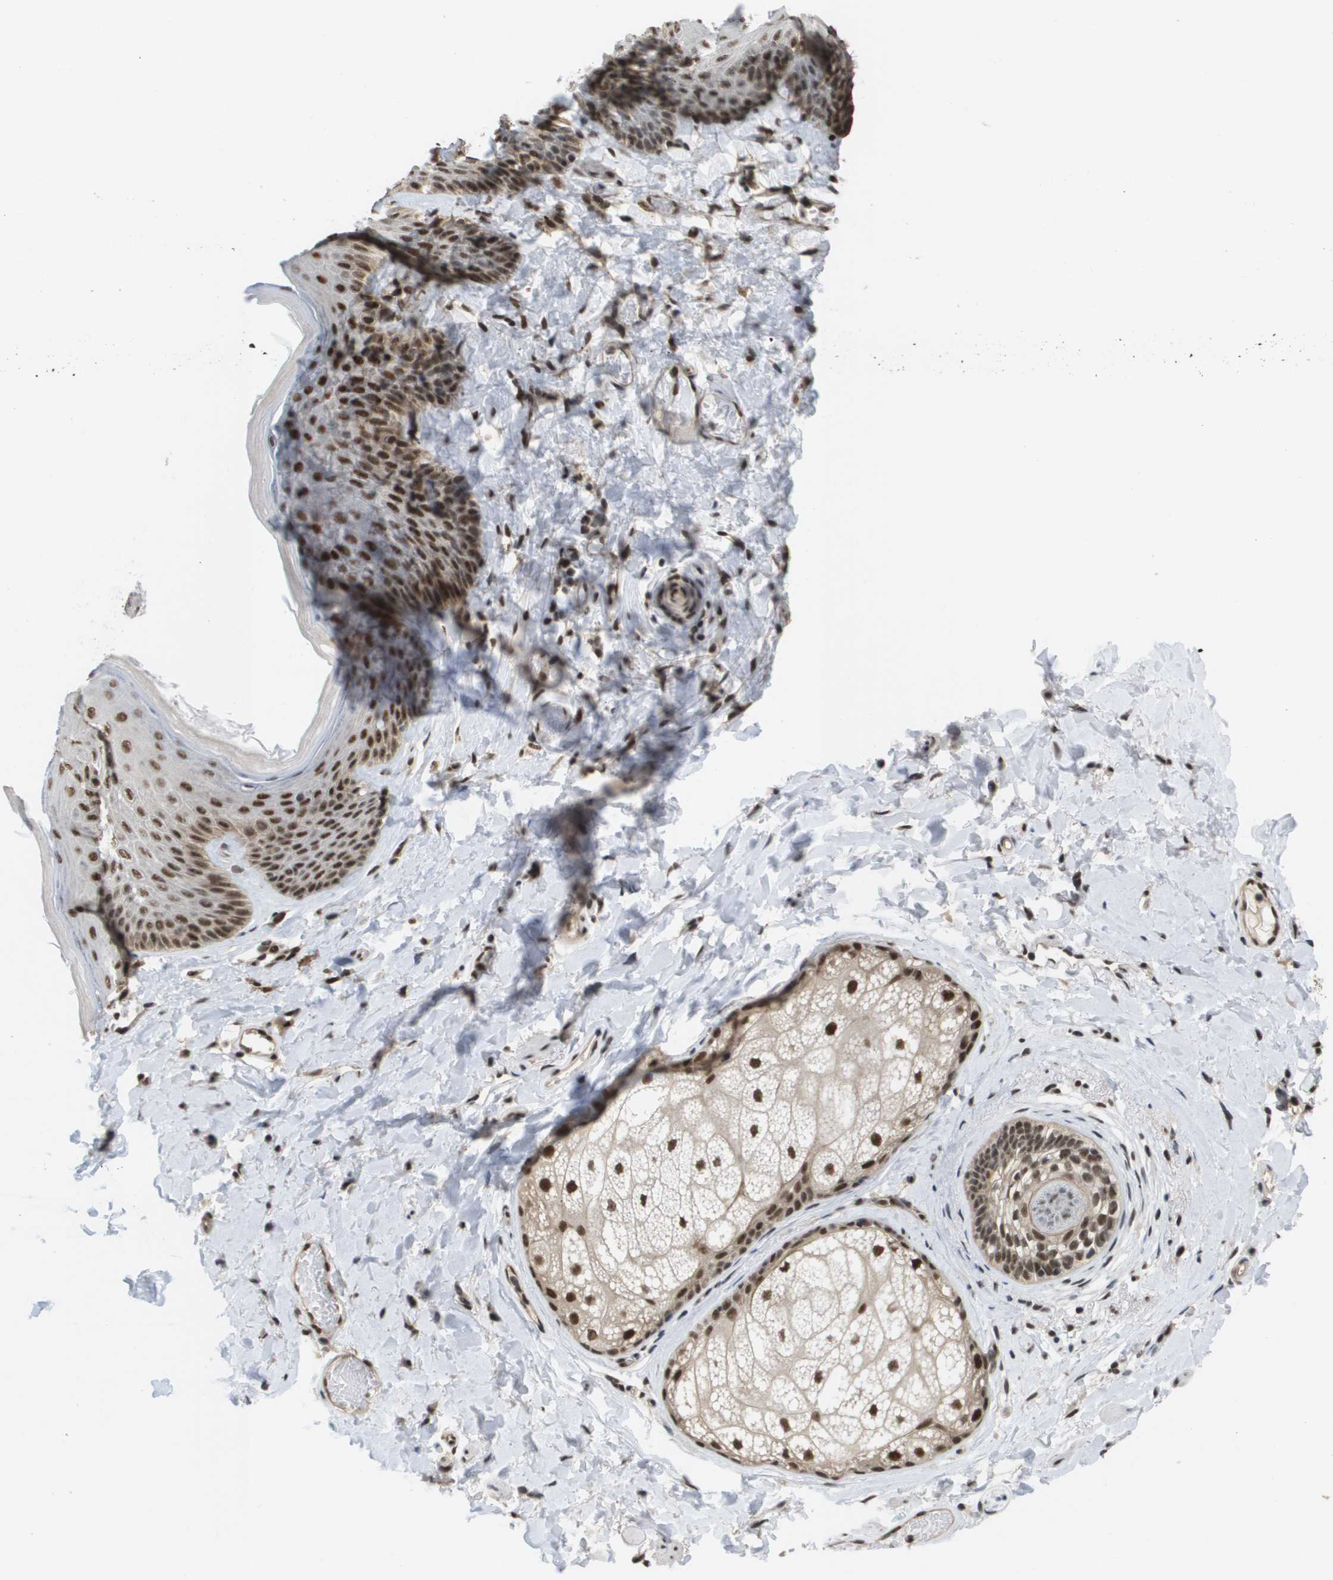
{"staining": {"intensity": "moderate", "quantity": ">75%", "location": "nuclear"}, "tissue": "skin", "cell_type": "Epidermal cells", "image_type": "normal", "snomed": [{"axis": "morphology", "description": "Normal tissue, NOS"}, {"axis": "topography", "description": "Vulva"}], "caption": "Approximately >75% of epidermal cells in unremarkable human skin demonstrate moderate nuclear protein staining as visualized by brown immunohistochemical staining.", "gene": "ISY1", "patient": {"sex": "female", "age": 73}}